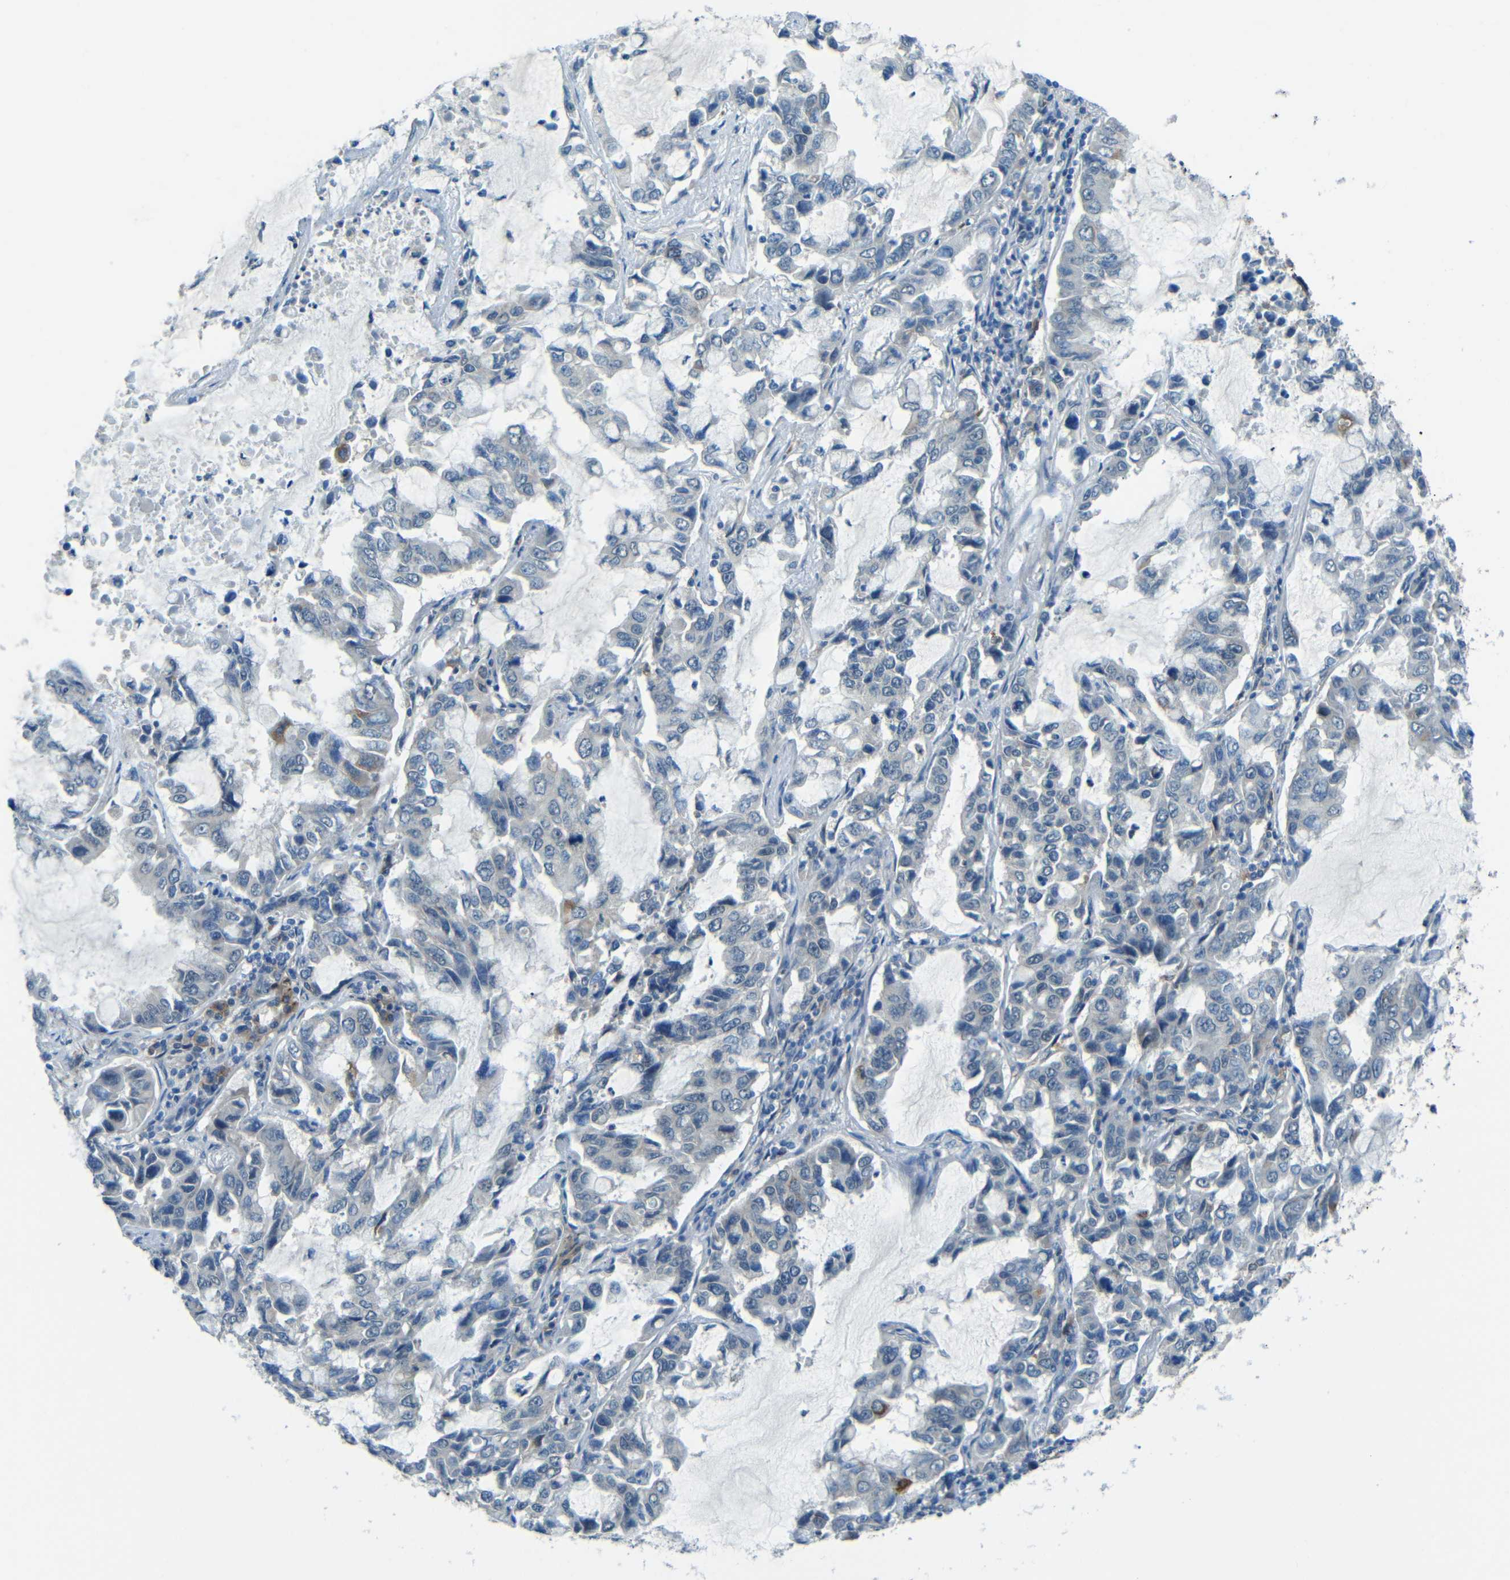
{"staining": {"intensity": "moderate", "quantity": "<25%", "location": "cytoplasmic/membranous"}, "tissue": "lung cancer", "cell_type": "Tumor cells", "image_type": "cancer", "snomed": [{"axis": "morphology", "description": "Adenocarcinoma, NOS"}, {"axis": "topography", "description": "Lung"}], "caption": "An immunohistochemistry photomicrograph of neoplastic tissue is shown. Protein staining in brown labels moderate cytoplasmic/membranous positivity in lung cancer within tumor cells. (DAB (3,3'-diaminobenzidine) IHC, brown staining for protein, blue staining for nuclei).", "gene": "ANKRD22", "patient": {"sex": "male", "age": 64}}